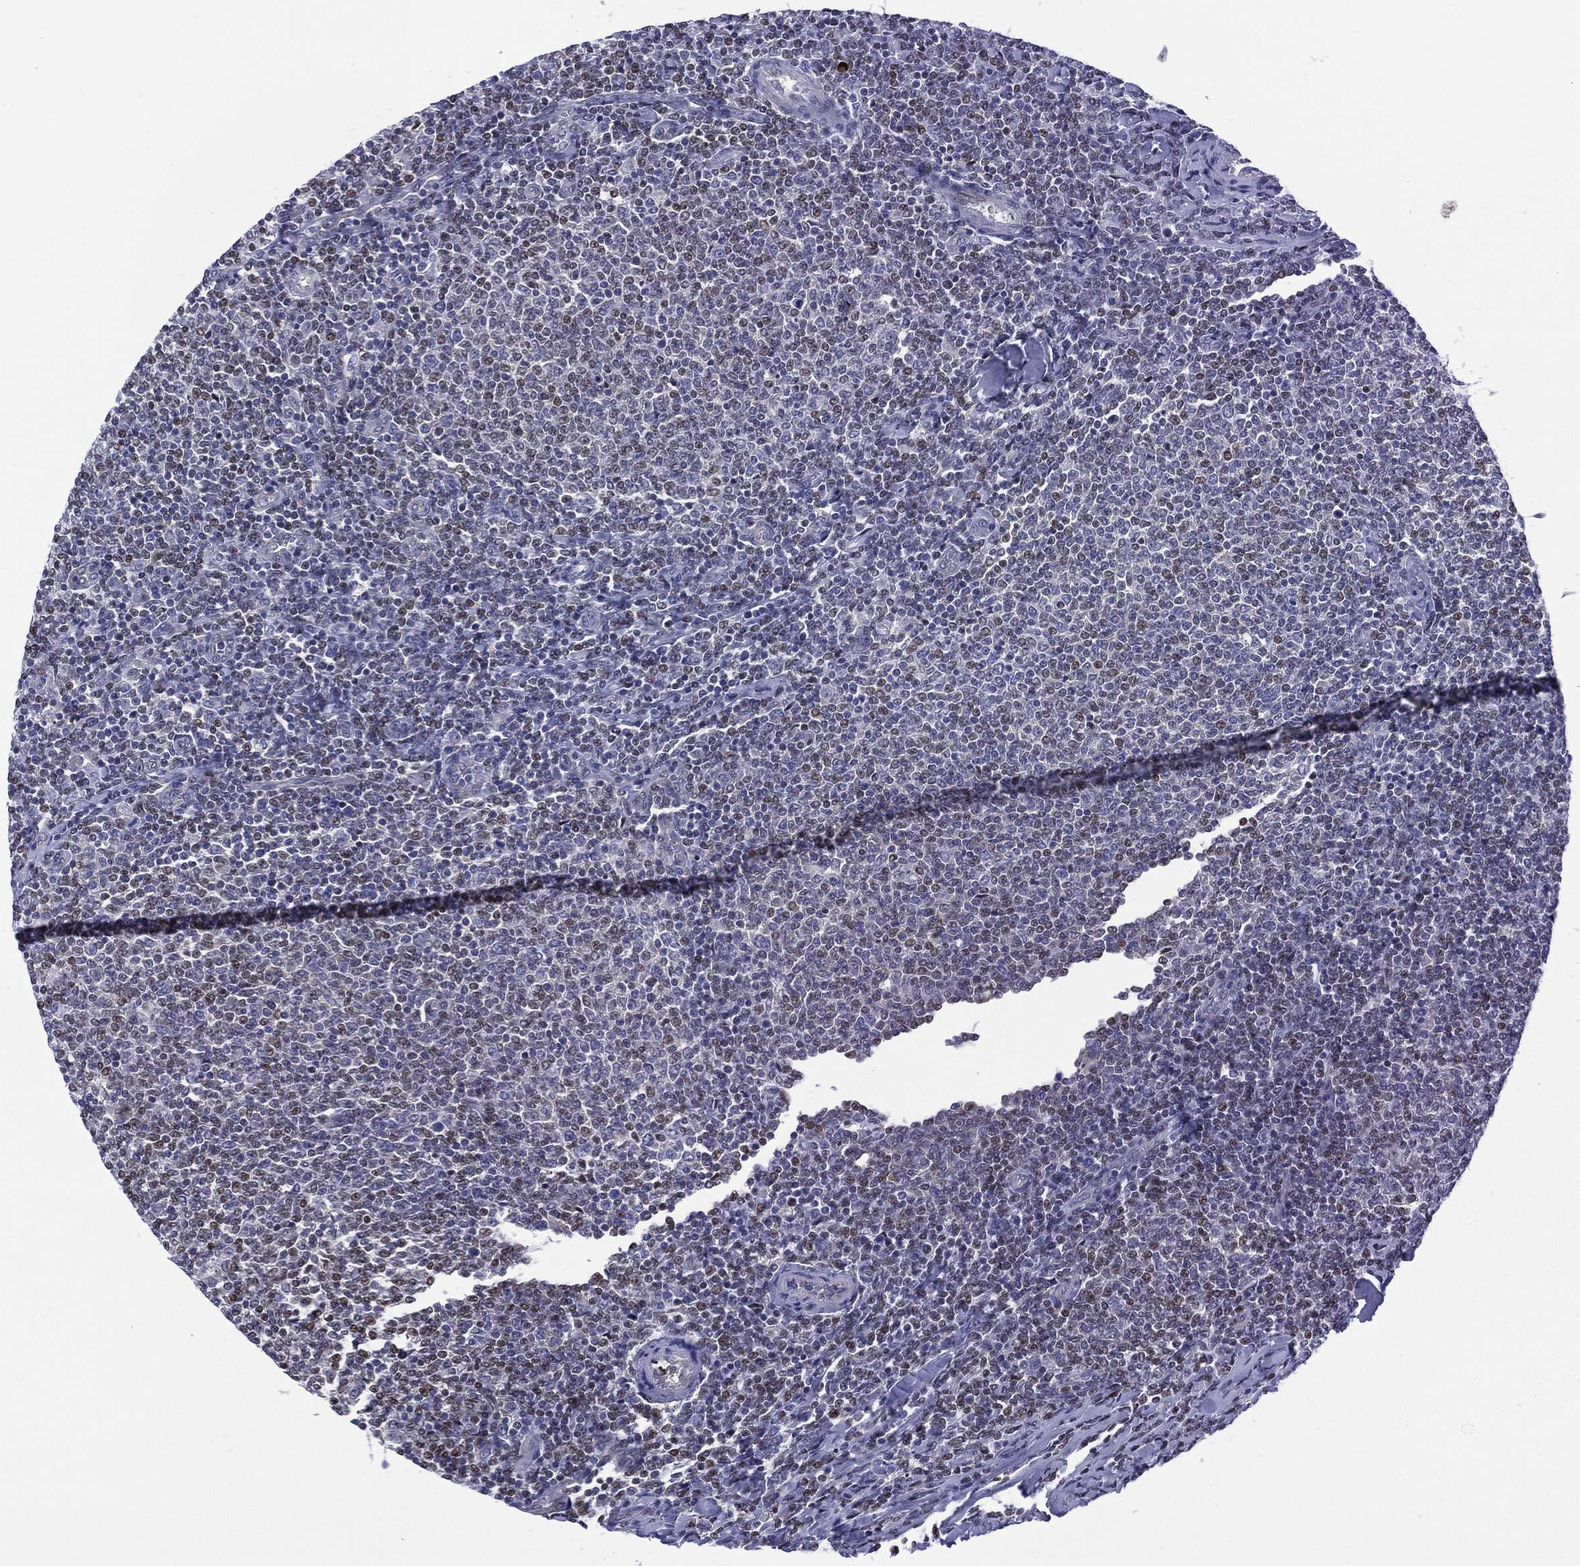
{"staining": {"intensity": "weak", "quantity": "<25%", "location": "nuclear"}, "tissue": "lymphoma", "cell_type": "Tumor cells", "image_type": "cancer", "snomed": [{"axis": "morphology", "description": "Malignant lymphoma, non-Hodgkin's type, Low grade"}, {"axis": "topography", "description": "Lymph node"}], "caption": "A photomicrograph of lymphoma stained for a protein demonstrates no brown staining in tumor cells.", "gene": "SLC4A4", "patient": {"sex": "male", "age": 52}}